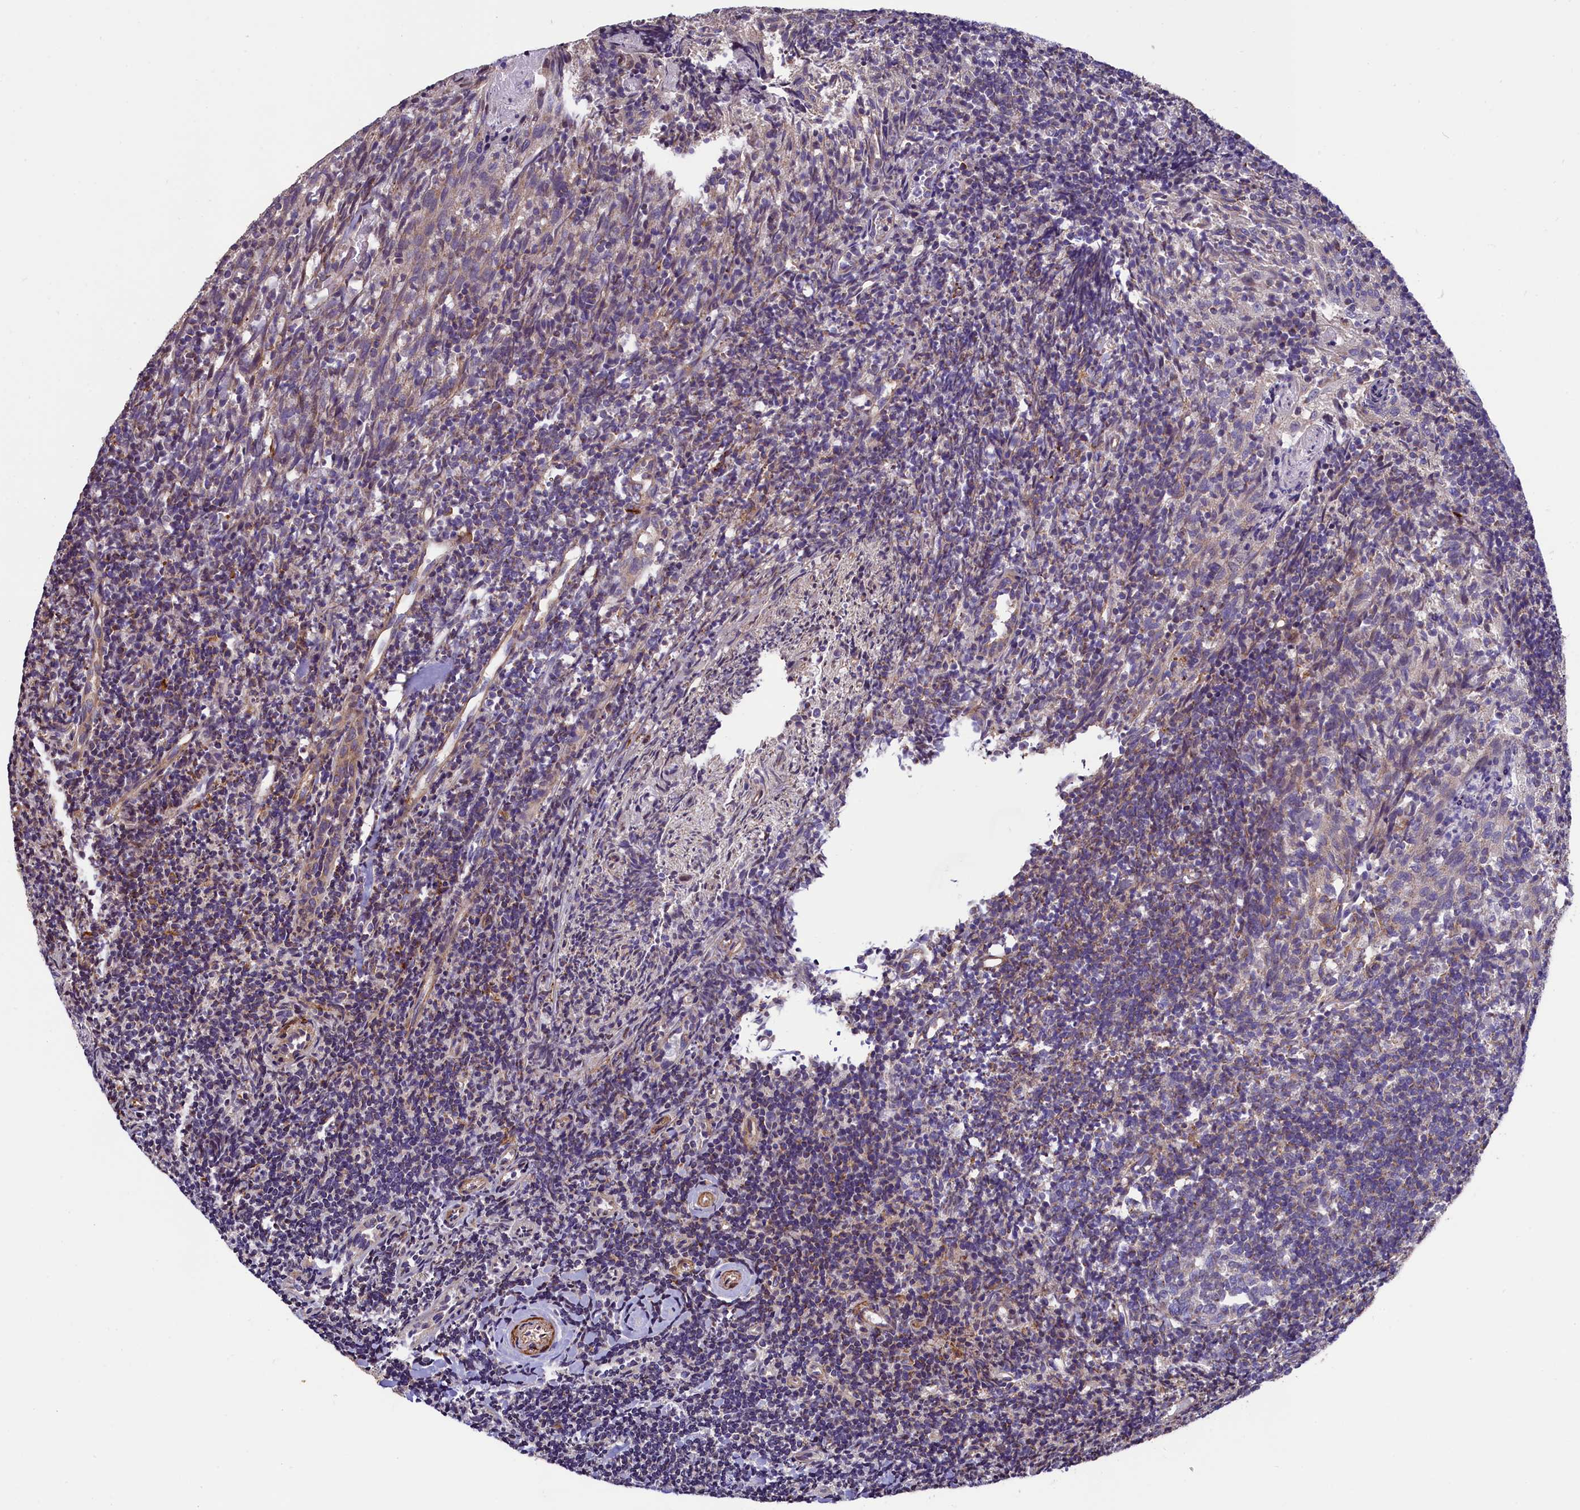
{"staining": {"intensity": "negative", "quantity": "none", "location": "none"}, "tissue": "tonsil", "cell_type": "Germinal center cells", "image_type": "normal", "snomed": [{"axis": "morphology", "description": "Normal tissue, NOS"}, {"axis": "topography", "description": "Tonsil"}], "caption": "Immunohistochemistry (IHC) of benign tonsil demonstrates no expression in germinal center cells.", "gene": "ZNF2", "patient": {"sex": "female", "age": 10}}